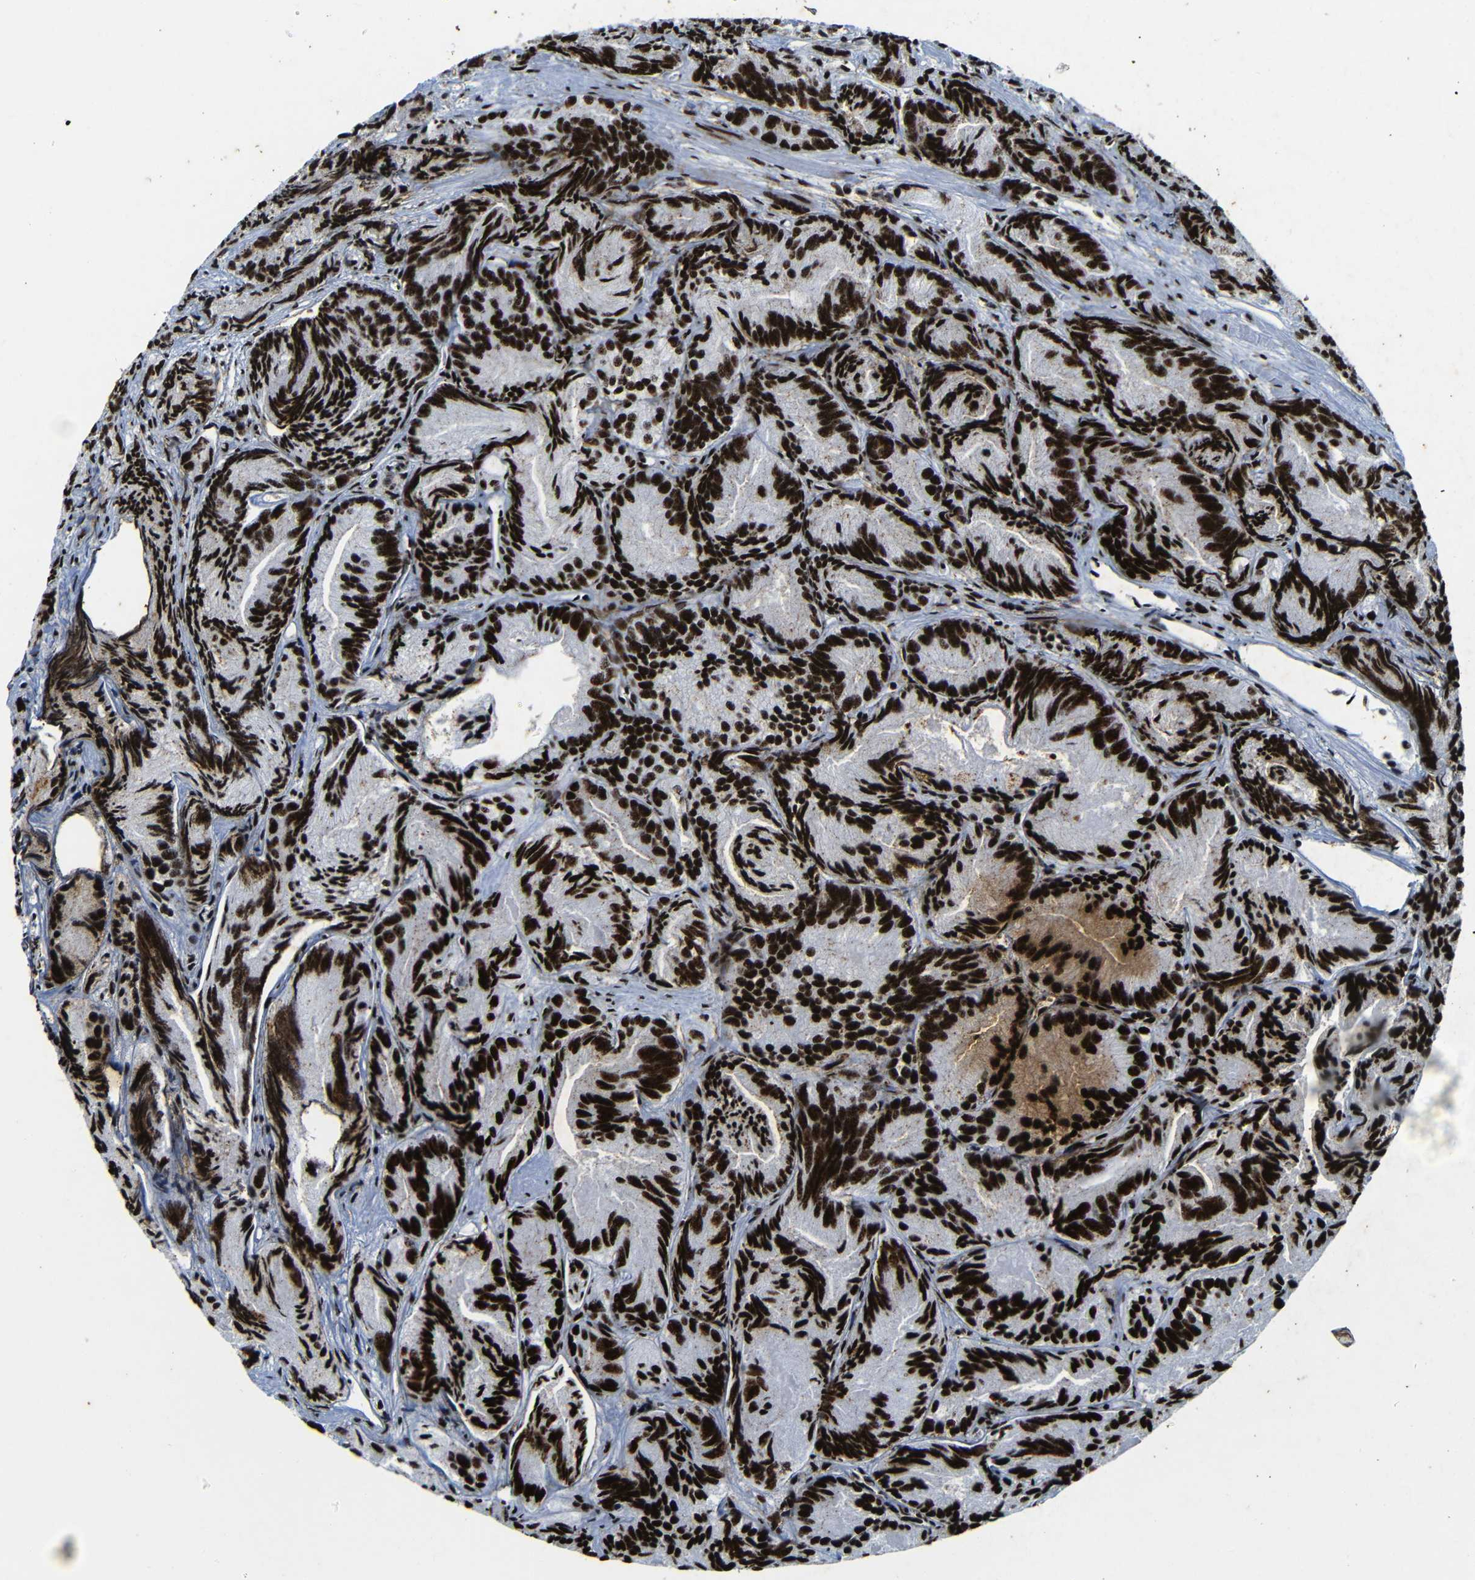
{"staining": {"intensity": "strong", "quantity": ">75%", "location": "nuclear"}, "tissue": "prostate cancer", "cell_type": "Tumor cells", "image_type": "cancer", "snomed": [{"axis": "morphology", "description": "Adenocarcinoma, Low grade"}, {"axis": "topography", "description": "Prostate"}], "caption": "Immunohistochemistry (IHC) micrograph of neoplastic tissue: prostate cancer stained using immunohistochemistry displays high levels of strong protein expression localized specifically in the nuclear of tumor cells, appearing as a nuclear brown color.", "gene": "SRSF1", "patient": {"sex": "male", "age": 89}}